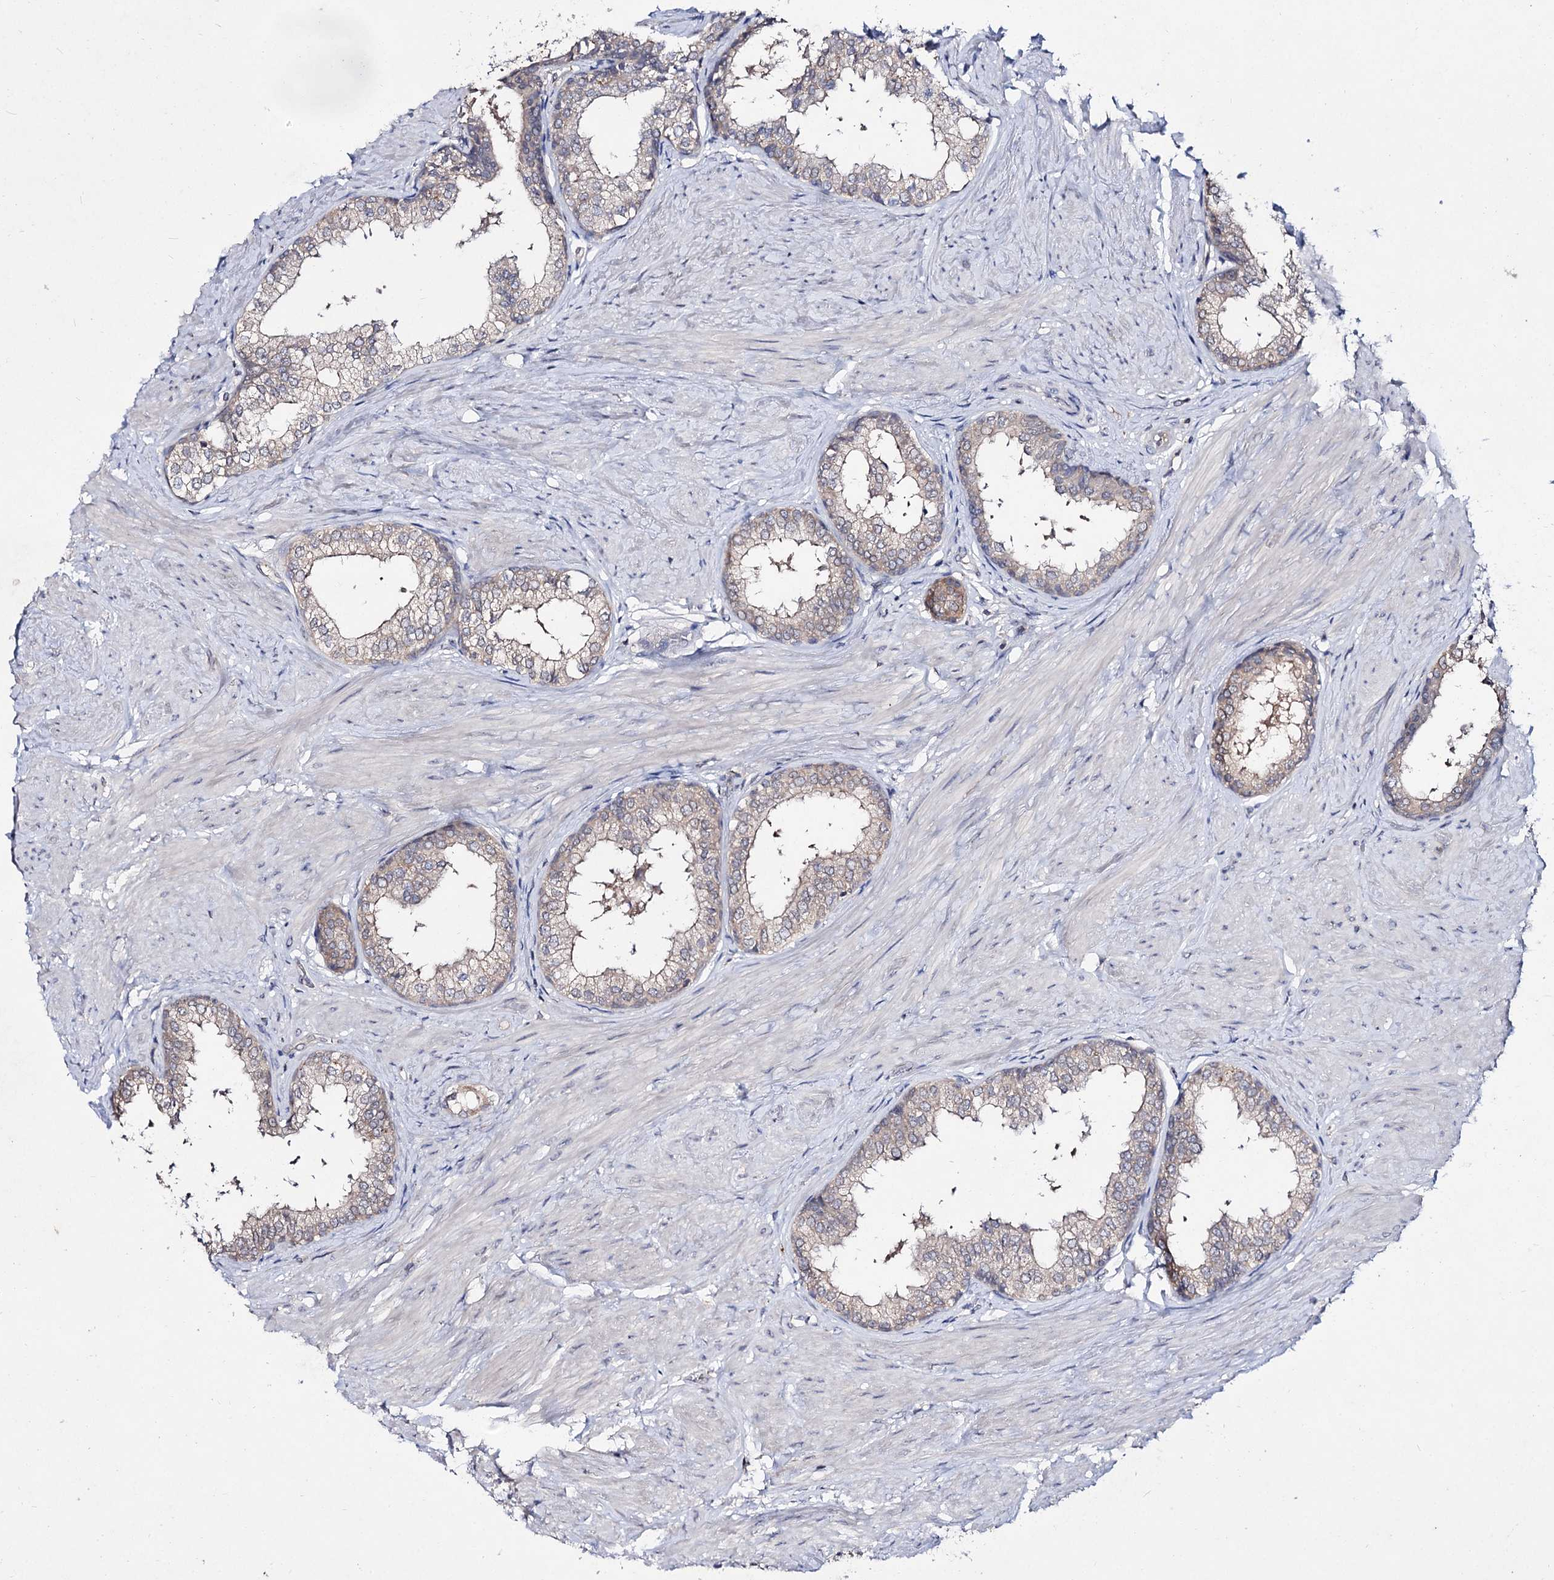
{"staining": {"intensity": "weak", "quantity": "<25%", "location": "cytoplasmic/membranous"}, "tissue": "prostate", "cell_type": "Glandular cells", "image_type": "normal", "snomed": [{"axis": "morphology", "description": "Normal tissue, NOS"}, {"axis": "topography", "description": "Prostate"}], "caption": "IHC histopathology image of unremarkable prostate: prostate stained with DAB (3,3'-diaminobenzidine) reveals no significant protein expression in glandular cells.", "gene": "ACTR6", "patient": {"sex": "male", "age": 48}}